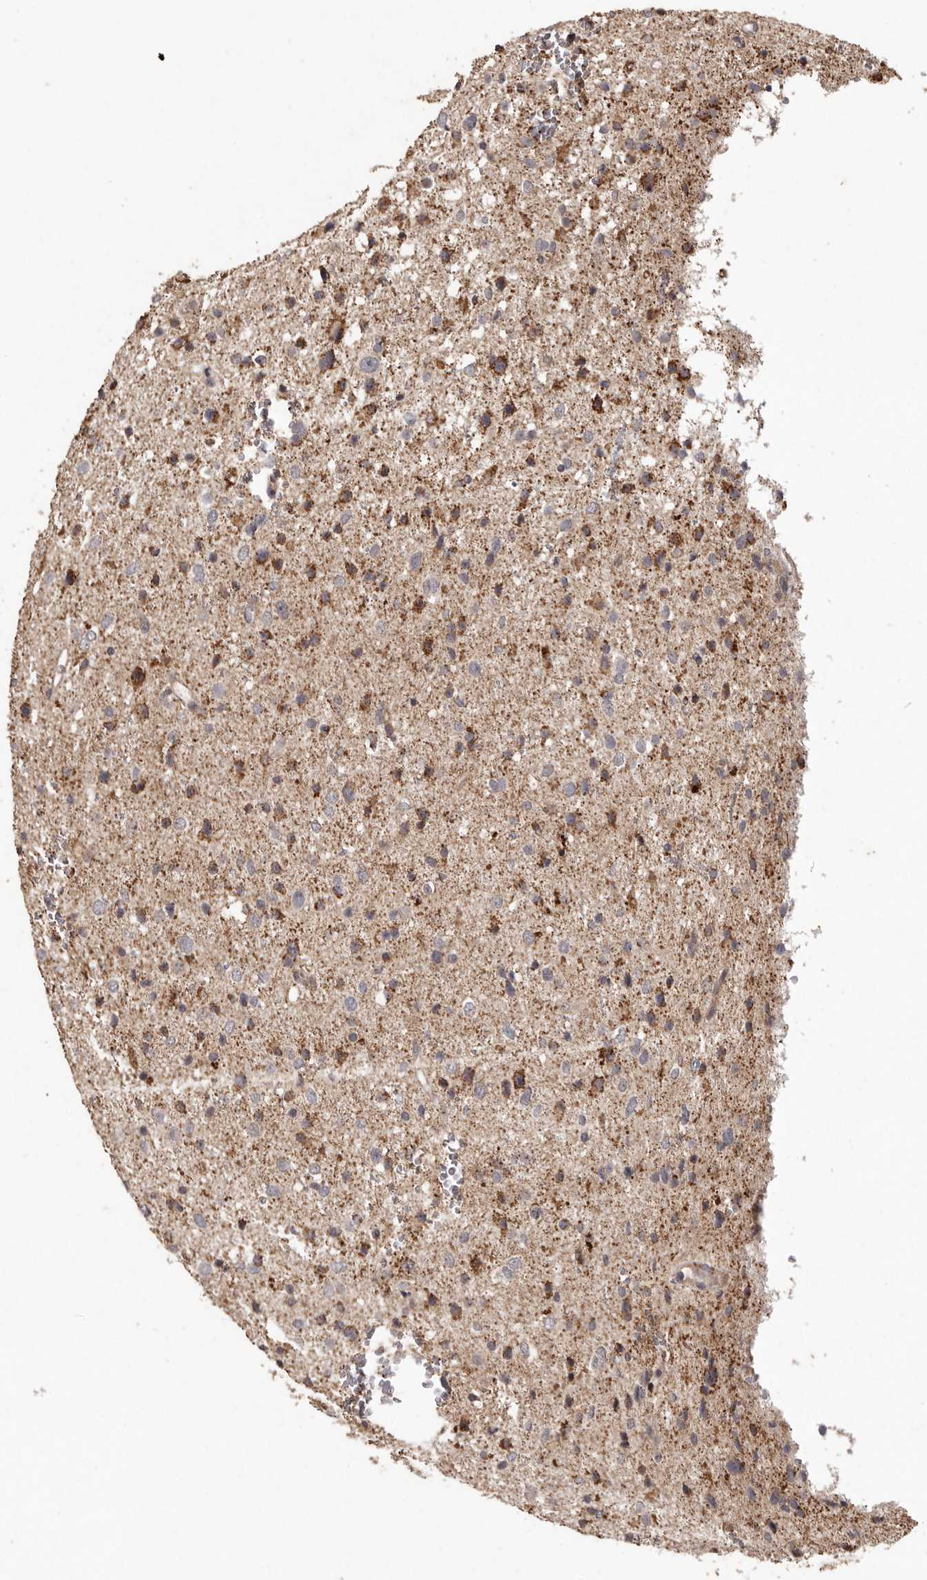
{"staining": {"intensity": "moderate", "quantity": ">75%", "location": "cytoplasmic/membranous"}, "tissue": "glioma", "cell_type": "Tumor cells", "image_type": "cancer", "snomed": [{"axis": "morphology", "description": "Glioma, malignant, Low grade"}, {"axis": "topography", "description": "Brain"}], "caption": "Moderate cytoplasmic/membranous protein staining is identified in approximately >75% of tumor cells in low-grade glioma (malignant).", "gene": "PLOD2", "patient": {"sex": "female", "age": 37}}